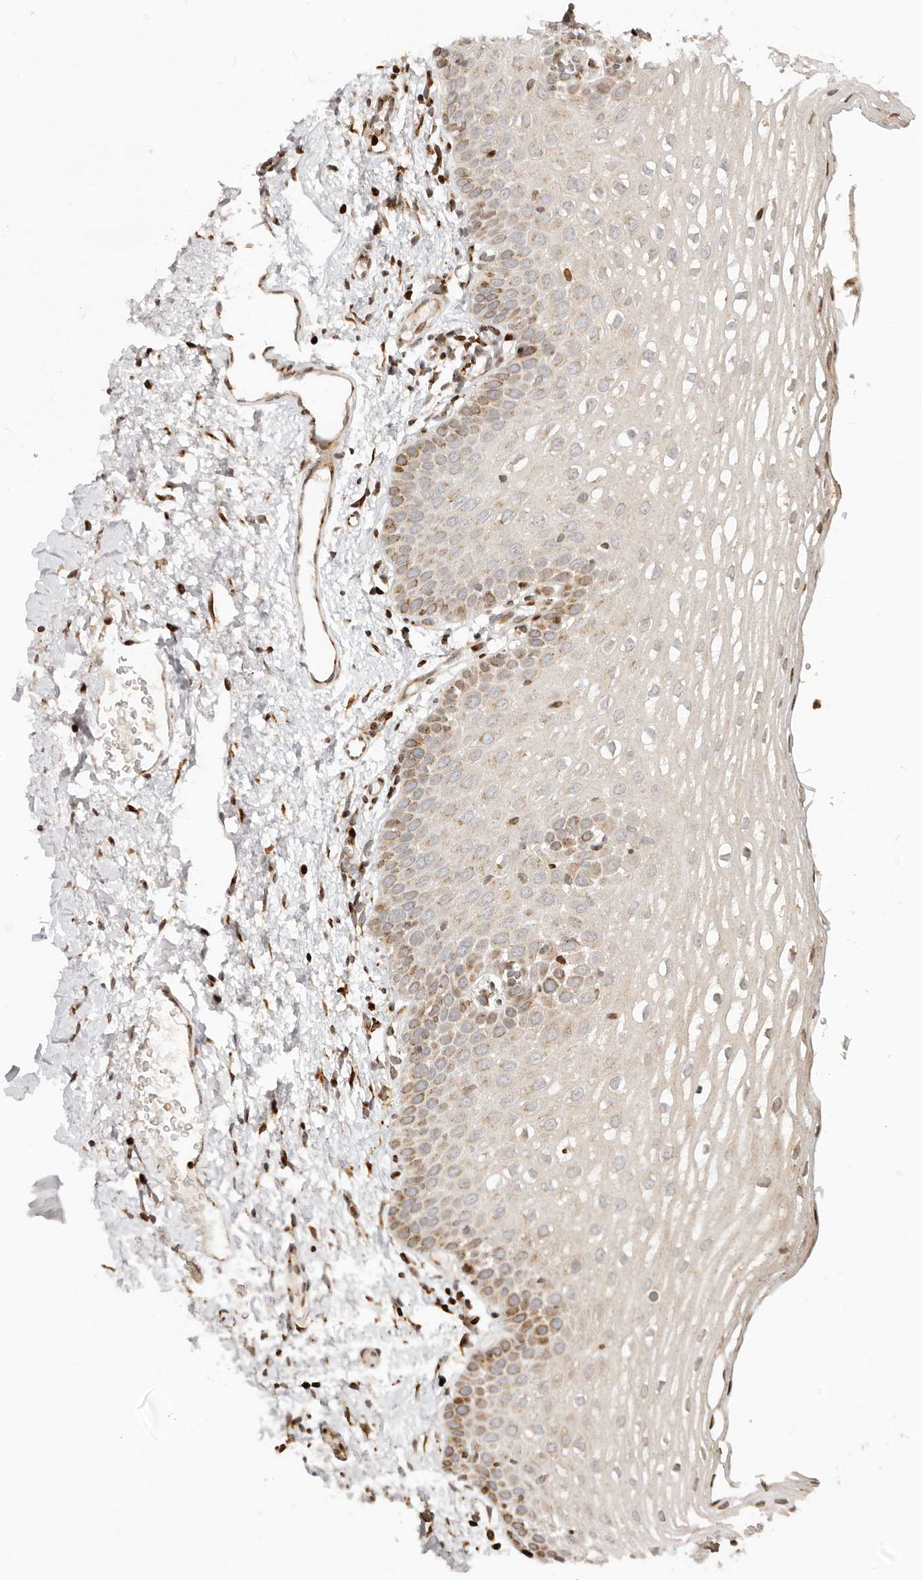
{"staining": {"intensity": "moderate", "quantity": "<25%", "location": "cytoplasmic/membranous"}, "tissue": "oral mucosa", "cell_type": "Squamous epithelial cells", "image_type": "normal", "snomed": [{"axis": "morphology", "description": "Normal tissue, NOS"}, {"axis": "topography", "description": "Oral tissue"}], "caption": "High-power microscopy captured an immunohistochemistry (IHC) image of normal oral mucosa, revealing moderate cytoplasmic/membranous expression in approximately <25% of squamous epithelial cells.", "gene": "TRIM4", "patient": {"sex": "female", "age": 56}}